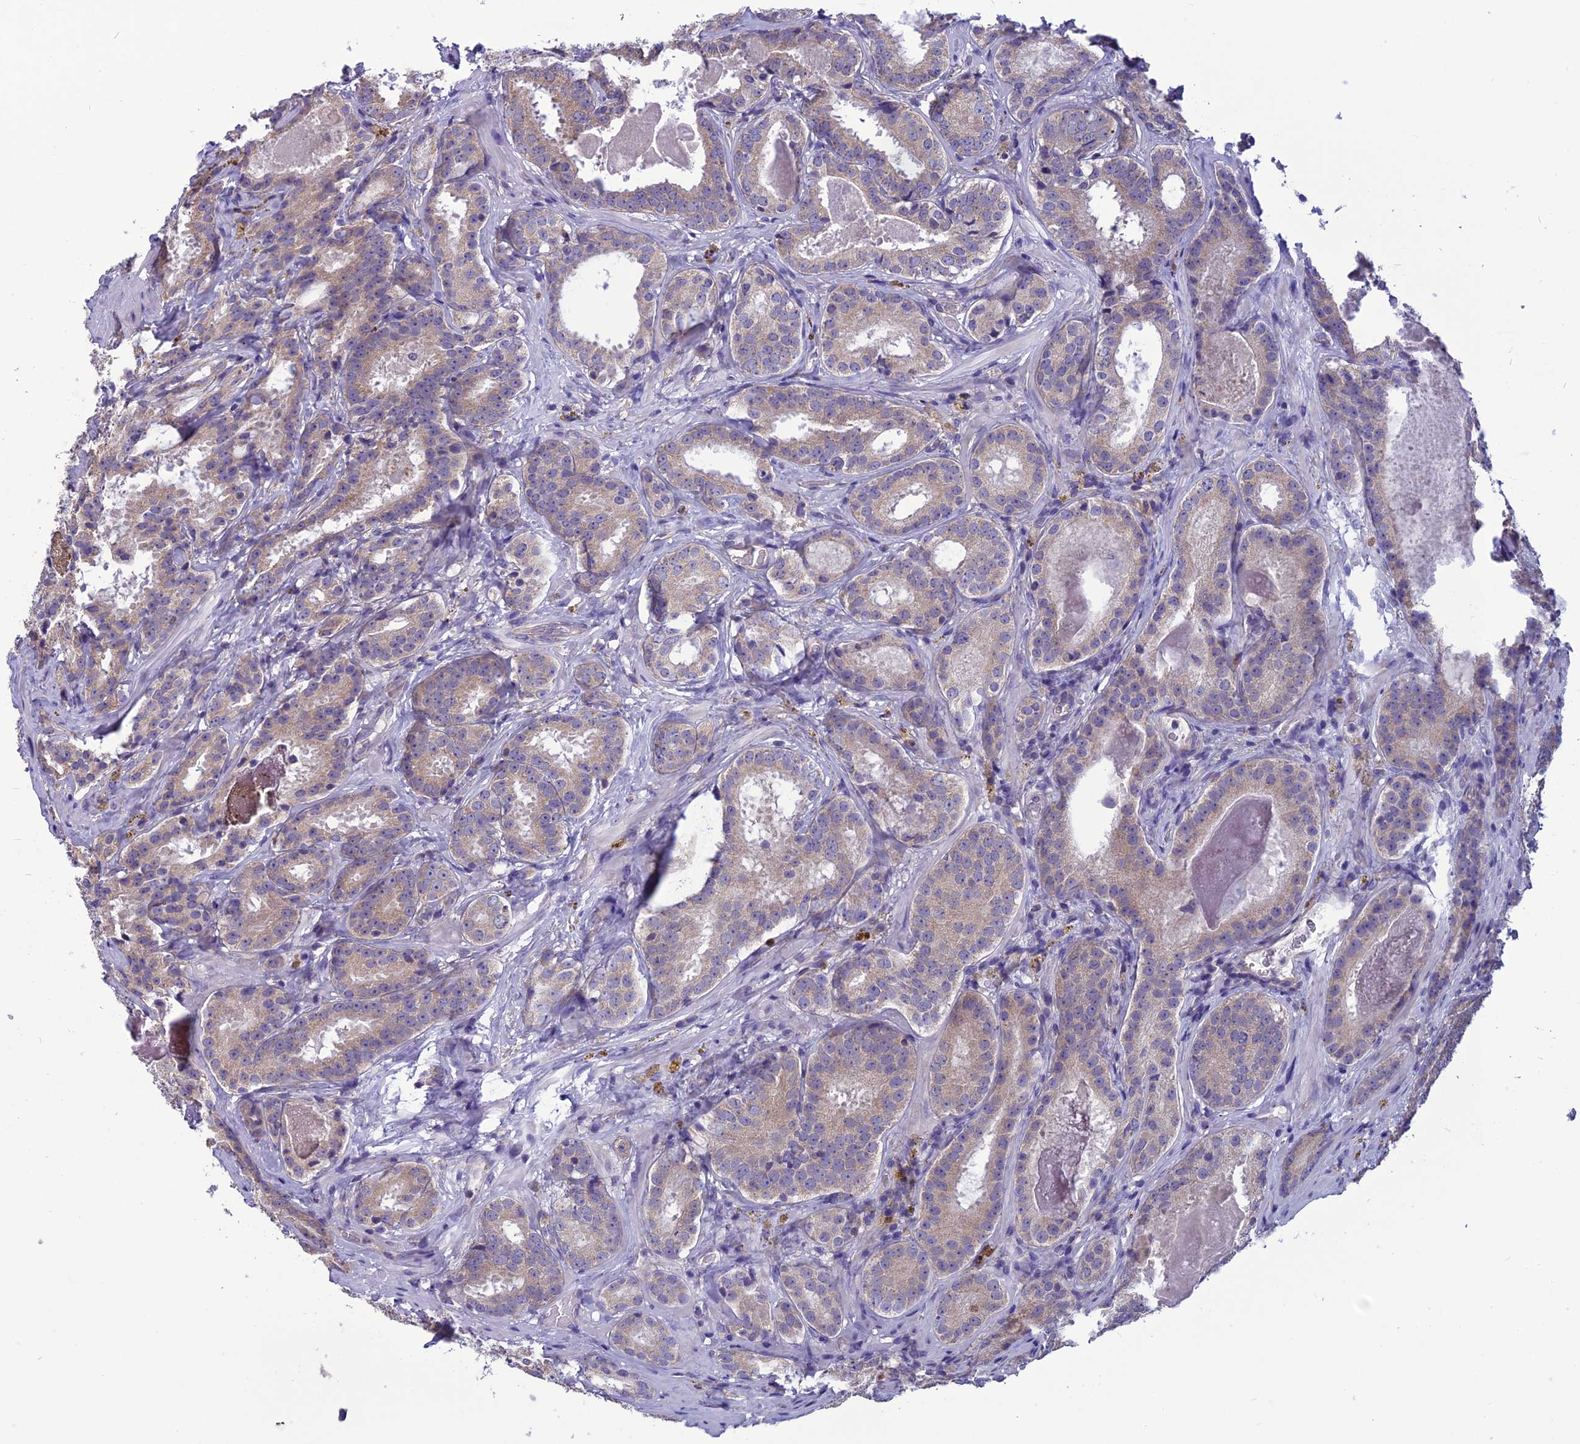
{"staining": {"intensity": "negative", "quantity": "none", "location": "none"}, "tissue": "prostate cancer", "cell_type": "Tumor cells", "image_type": "cancer", "snomed": [{"axis": "morphology", "description": "Adenocarcinoma, High grade"}, {"axis": "topography", "description": "Prostate"}], "caption": "High magnification brightfield microscopy of prostate cancer stained with DAB (brown) and counterstained with hematoxylin (blue): tumor cells show no significant staining. The staining was performed using DAB (3,3'-diaminobenzidine) to visualize the protein expression in brown, while the nuclei were stained in blue with hematoxylin (Magnification: 20x).", "gene": "PSMF1", "patient": {"sex": "male", "age": 57}}